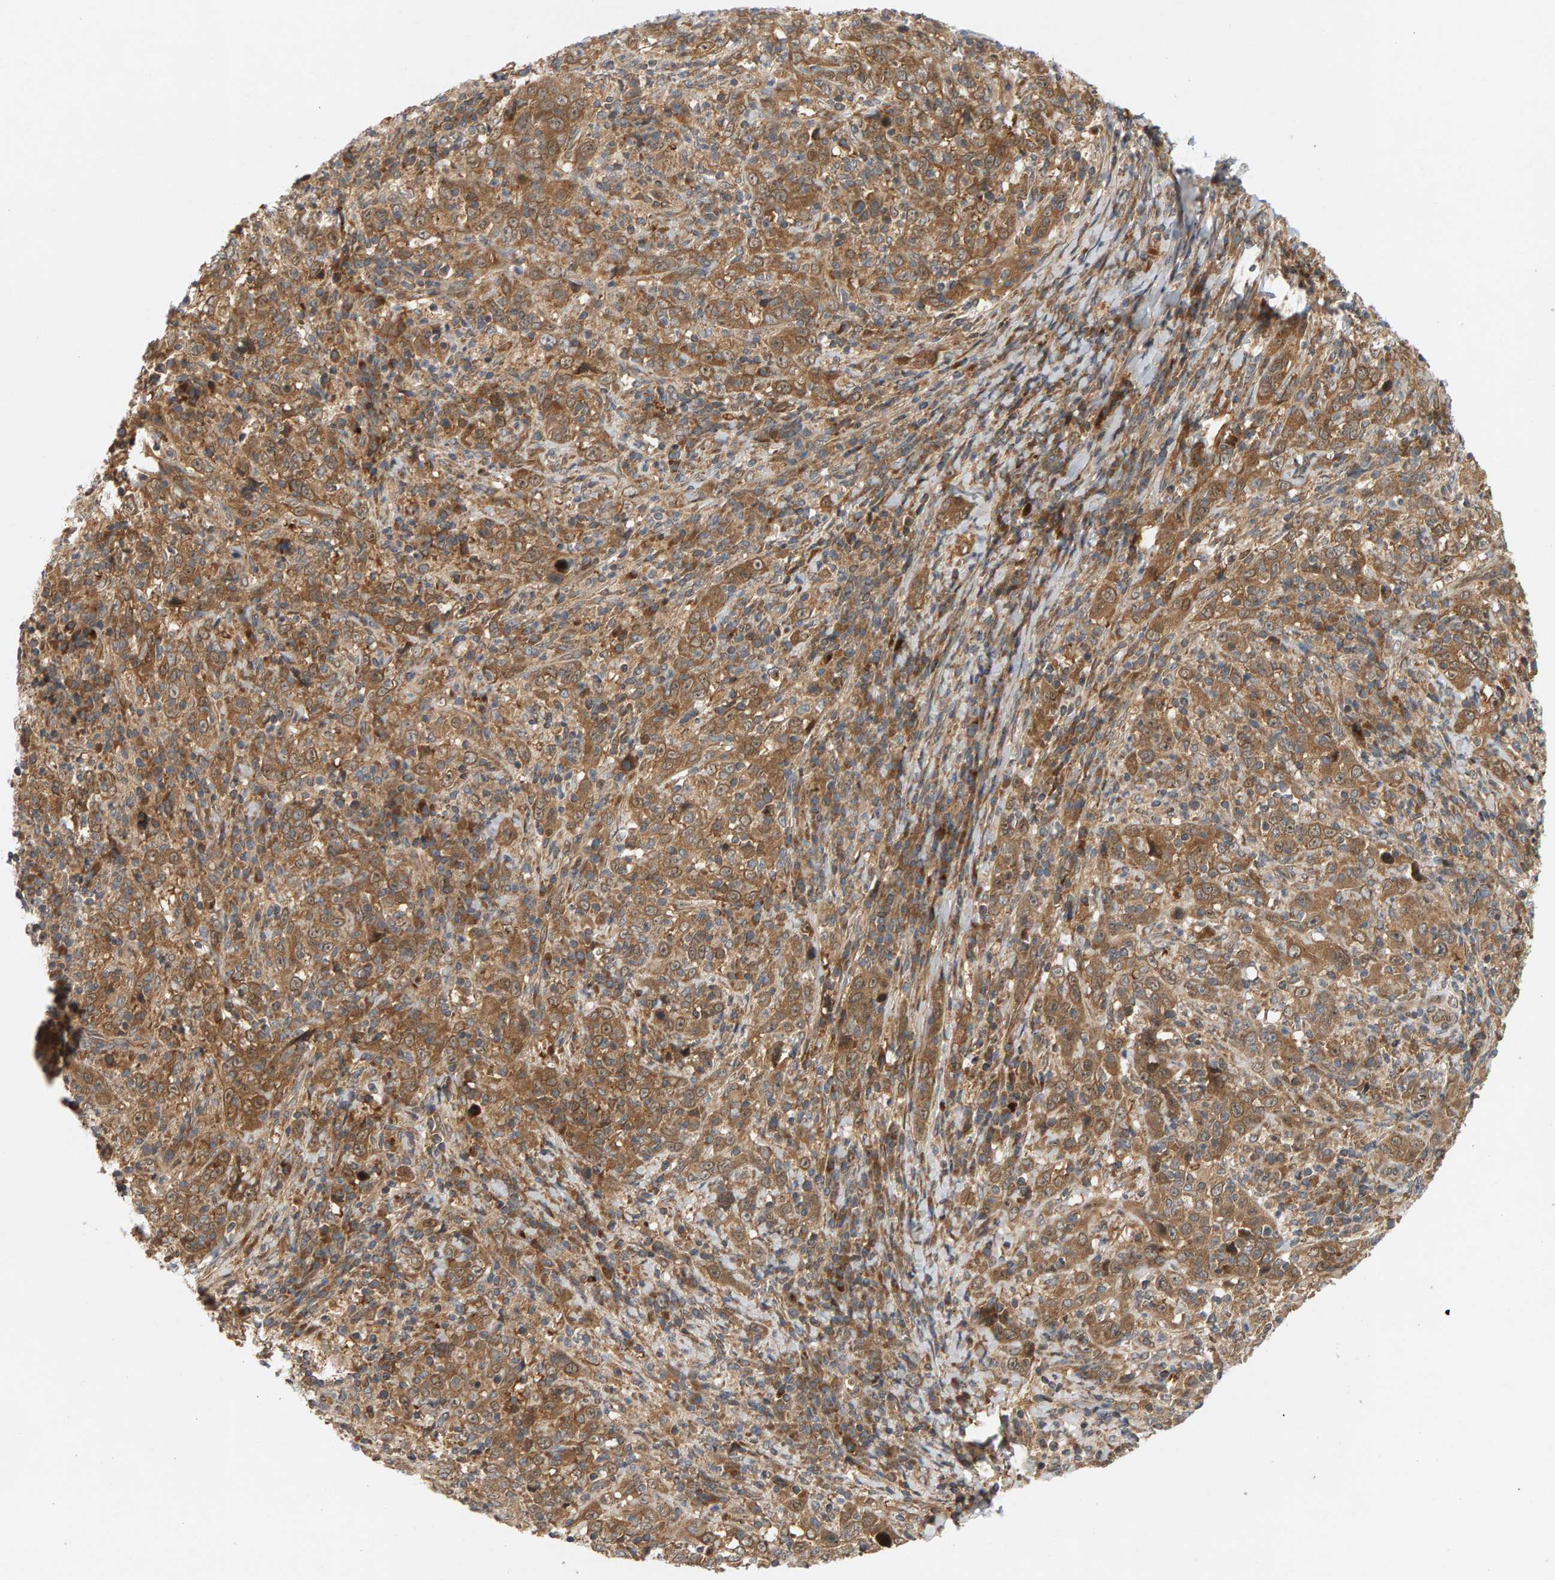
{"staining": {"intensity": "moderate", "quantity": ">75%", "location": "cytoplasmic/membranous"}, "tissue": "cervical cancer", "cell_type": "Tumor cells", "image_type": "cancer", "snomed": [{"axis": "morphology", "description": "Squamous cell carcinoma, NOS"}, {"axis": "topography", "description": "Cervix"}], "caption": "Immunohistochemical staining of cervical cancer (squamous cell carcinoma) reveals medium levels of moderate cytoplasmic/membranous protein positivity in about >75% of tumor cells.", "gene": "BAHCC1", "patient": {"sex": "female", "age": 46}}